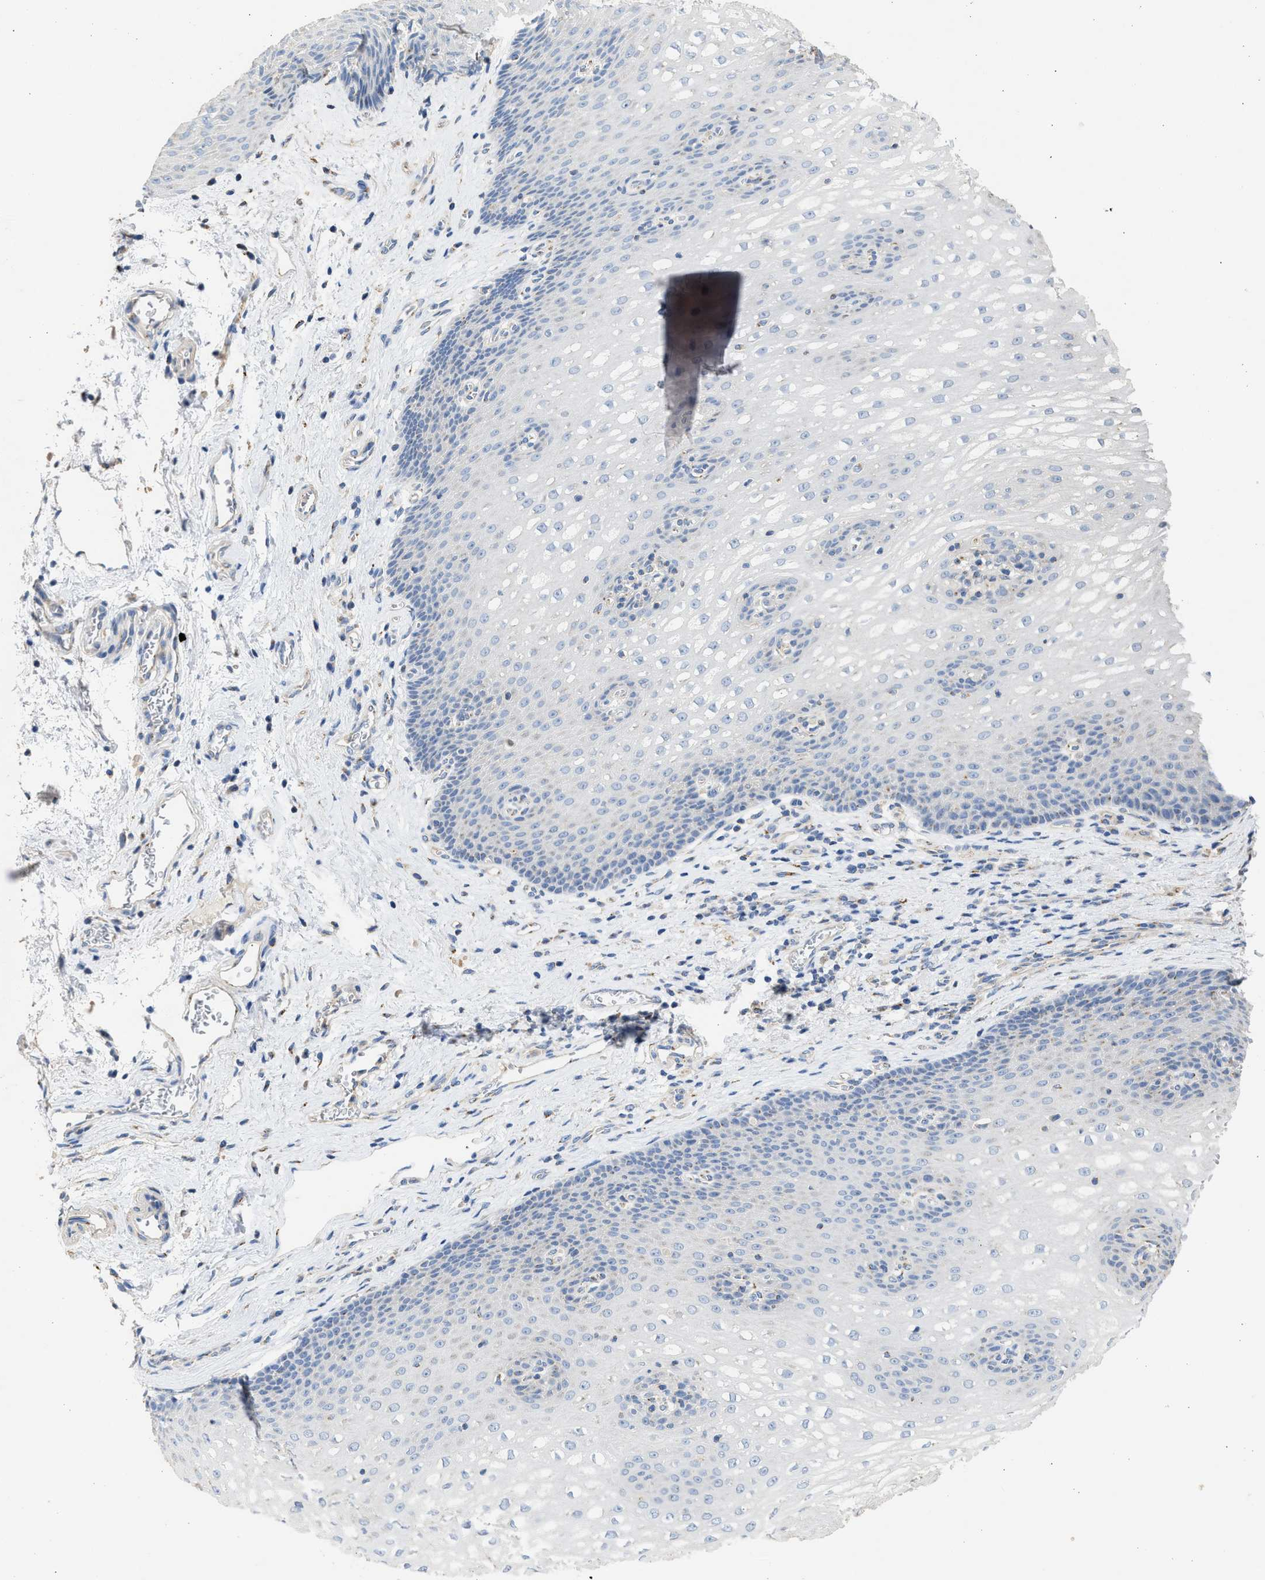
{"staining": {"intensity": "negative", "quantity": "none", "location": "none"}, "tissue": "esophagus", "cell_type": "Squamous epithelial cells", "image_type": "normal", "snomed": [{"axis": "morphology", "description": "Normal tissue, NOS"}, {"axis": "topography", "description": "Esophagus"}], "caption": "Squamous epithelial cells show no significant protein expression in normal esophagus. Nuclei are stained in blue.", "gene": "IPO8", "patient": {"sex": "male", "age": 48}}